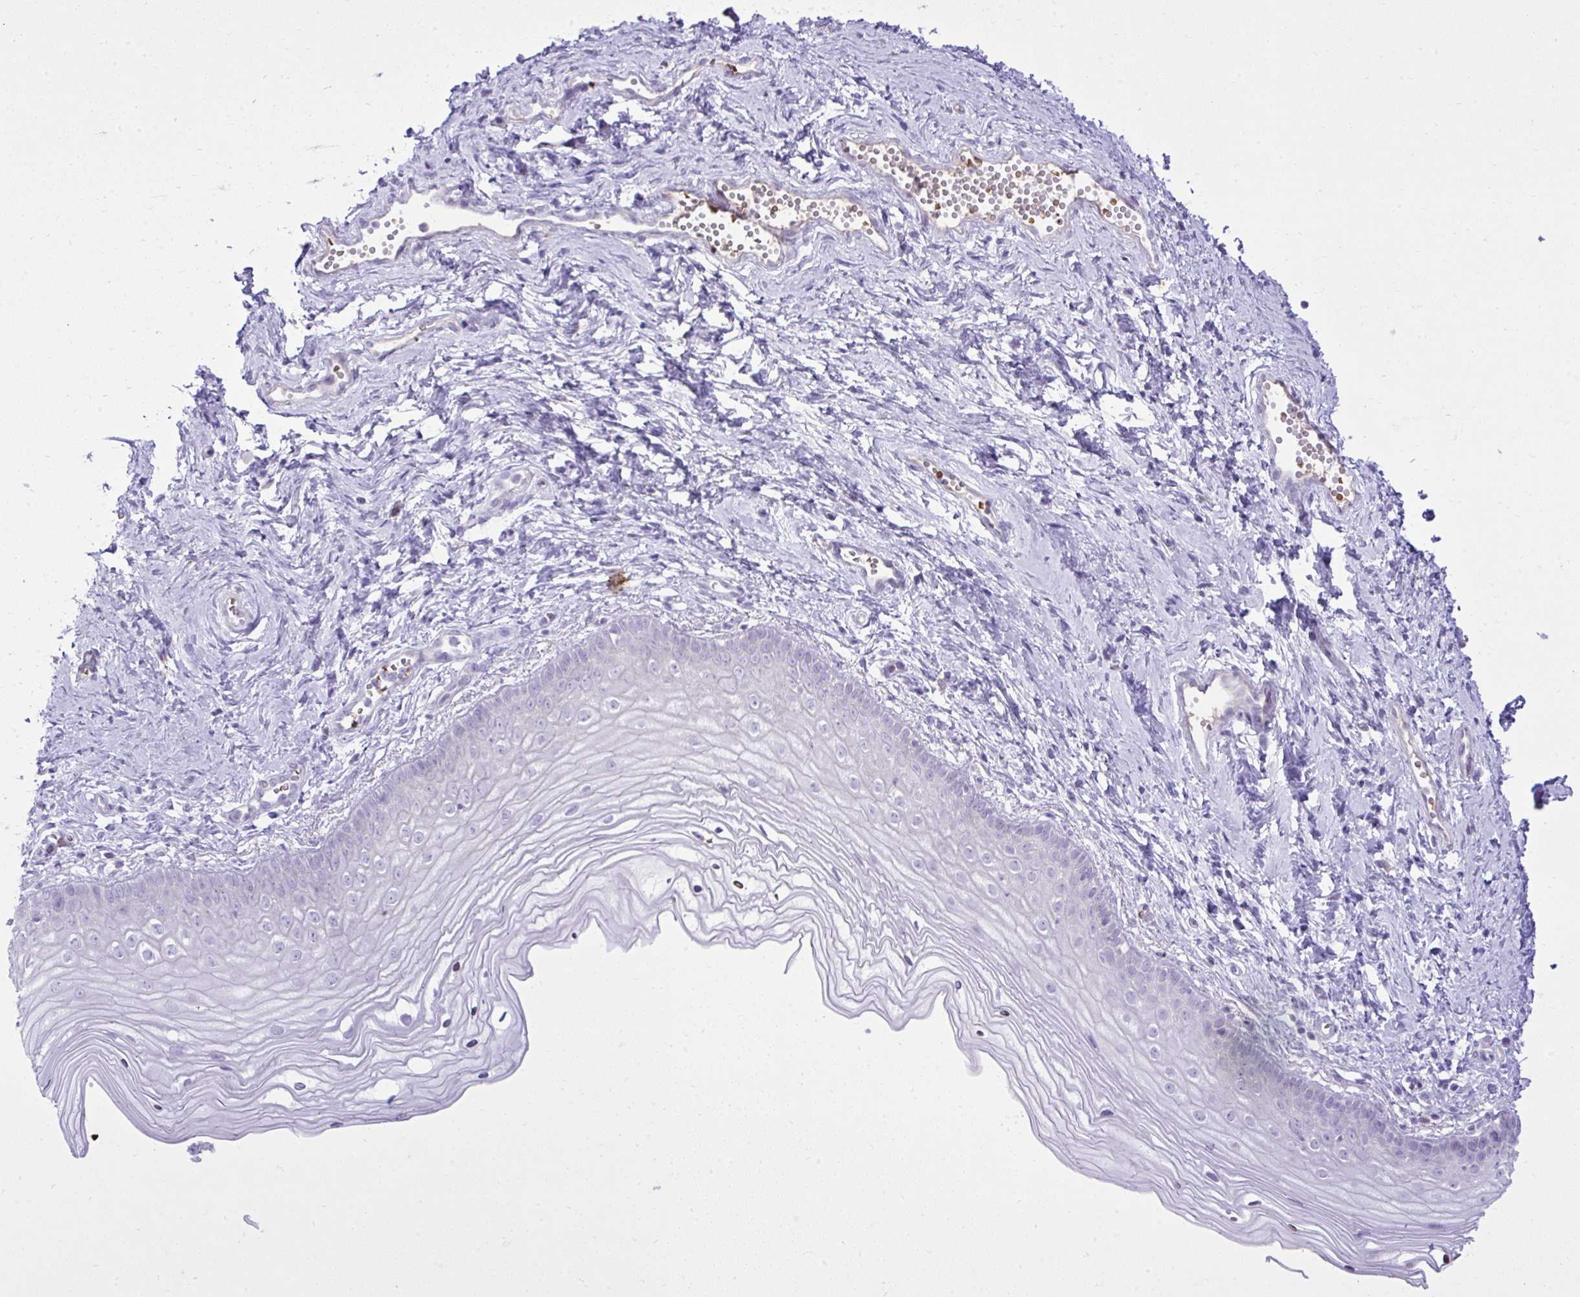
{"staining": {"intensity": "negative", "quantity": "none", "location": "none"}, "tissue": "vagina", "cell_type": "Squamous epithelial cells", "image_type": "normal", "snomed": [{"axis": "morphology", "description": "Normal tissue, NOS"}, {"axis": "topography", "description": "Vagina"}], "caption": "Protein analysis of unremarkable vagina demonstrates no significant expression in squamous epithelial cells. (Brightfield microscopy of DAB (3,3'-diaminobenzidine) immunohistochemistry at high magnification).", "gene": "PITPNM3", "patient": {"sex": "female", "age": 38}}